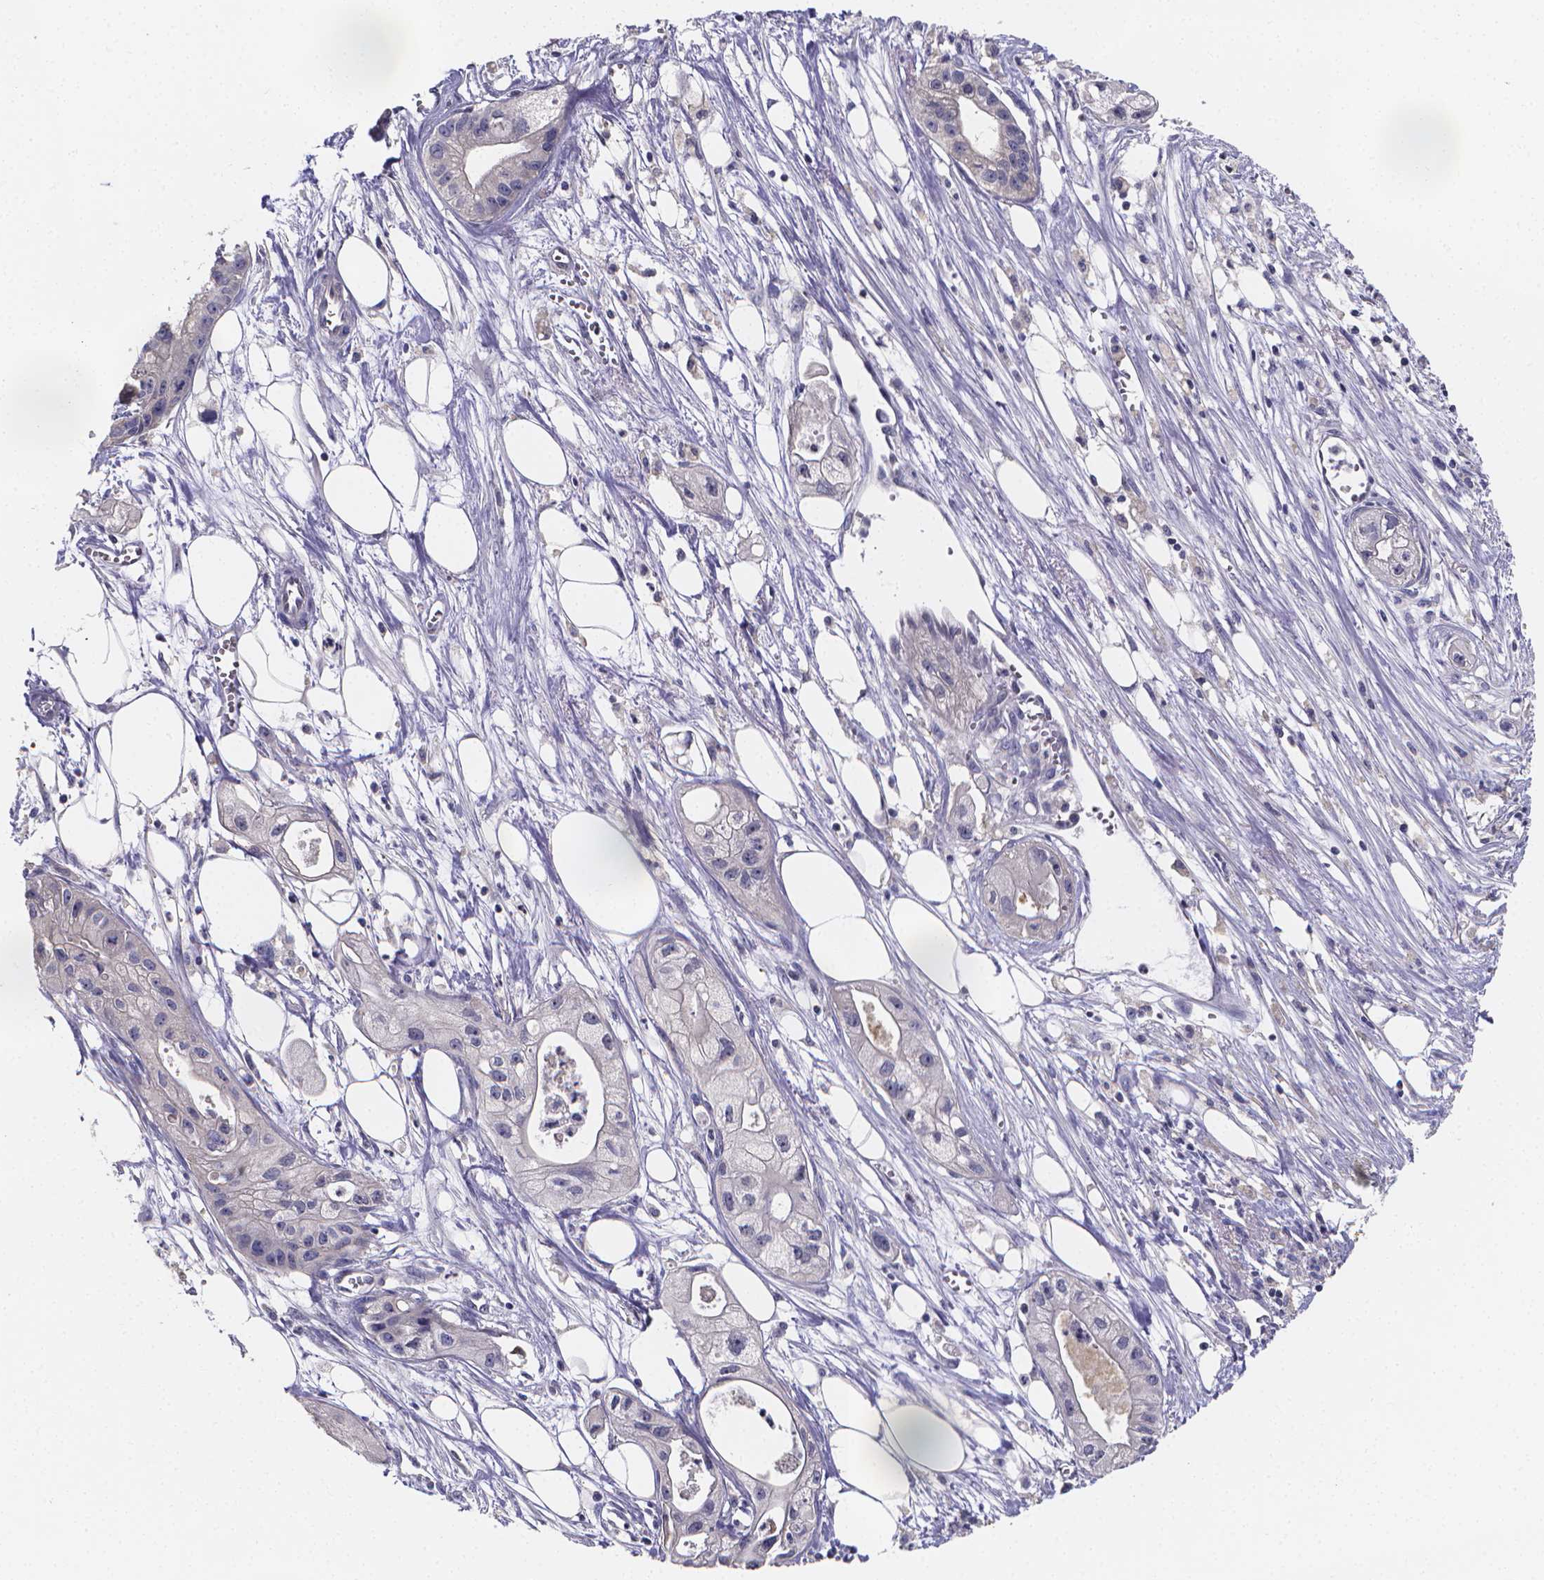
{"staining": {"intensity": "negative", "quantity": "none", "location": "none"}, "tissue": "pancreatic cancer", "cell_type": "Tumor cells", "image_type": "cancer", "snomed": [{"axis": "morphology", "description": "Adenocarcinoma, NOS"}, {"axis": "topography", "description": "Pancreas"}], "caption": "IHC histopathology image of adenocarcinoma (pancreatic) stained for a protein (brown), which demonstrates no positivity in tumor cells.", "gene": "PAH", "patient": {"sex": "male", "age": 70}}